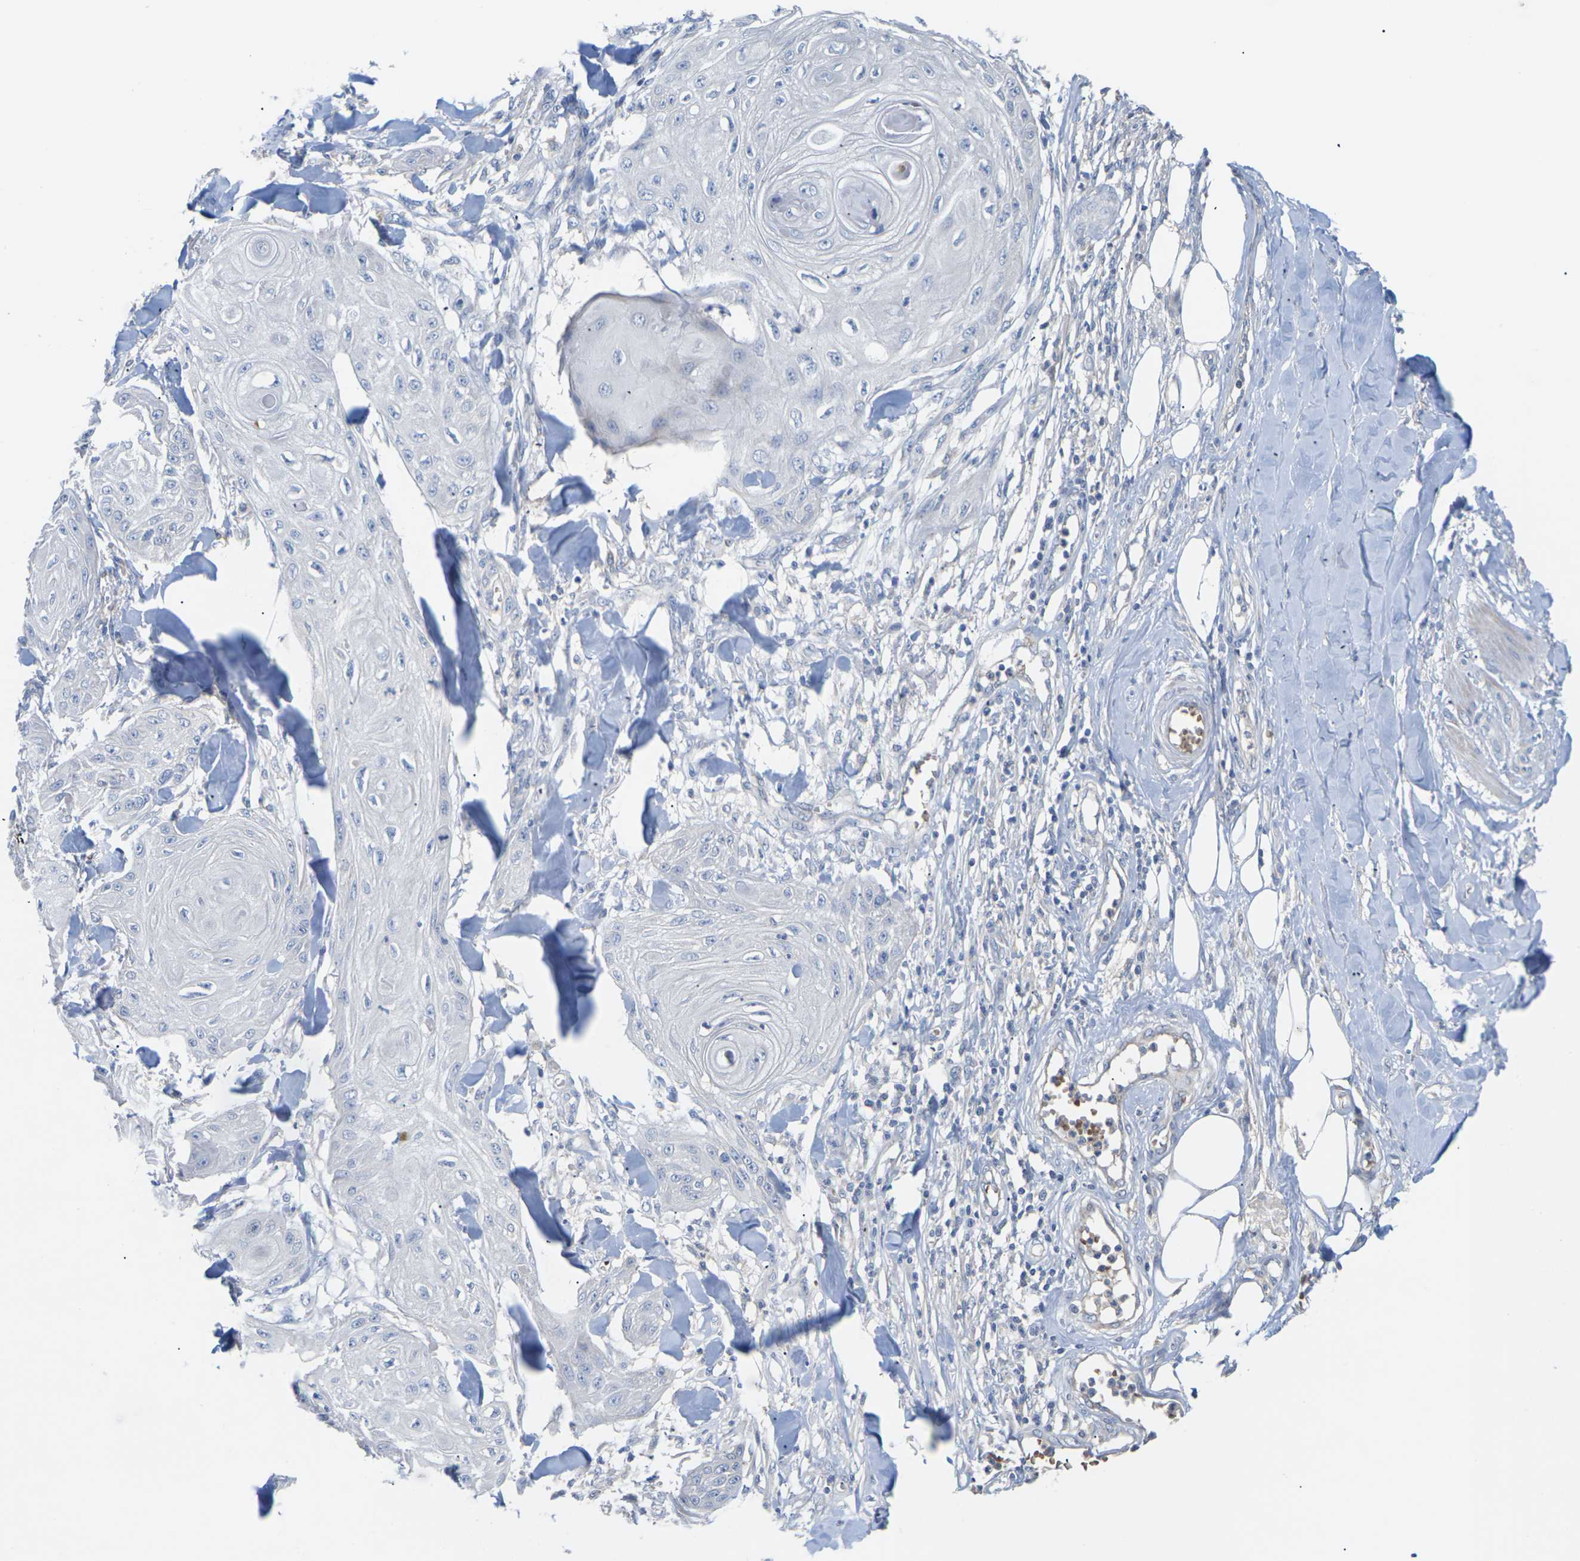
{"staining": {"intensity": "negative", "quantity": "none", "location": "none"}, "tissue": "skin cancer", "cell_type": "Tumor cells", "image_type": "cancer", "snomed": [{"axis": "morphology", "description": "Squamous cell carcinoma, NOS"}, {"axis": "topography", "description": "Skin"}], "caption": "Tumor cells are negative for brown protein staining in skin cancer.", "gene": "TMCO4", "patient": {"sex": "male", "age": 74}}